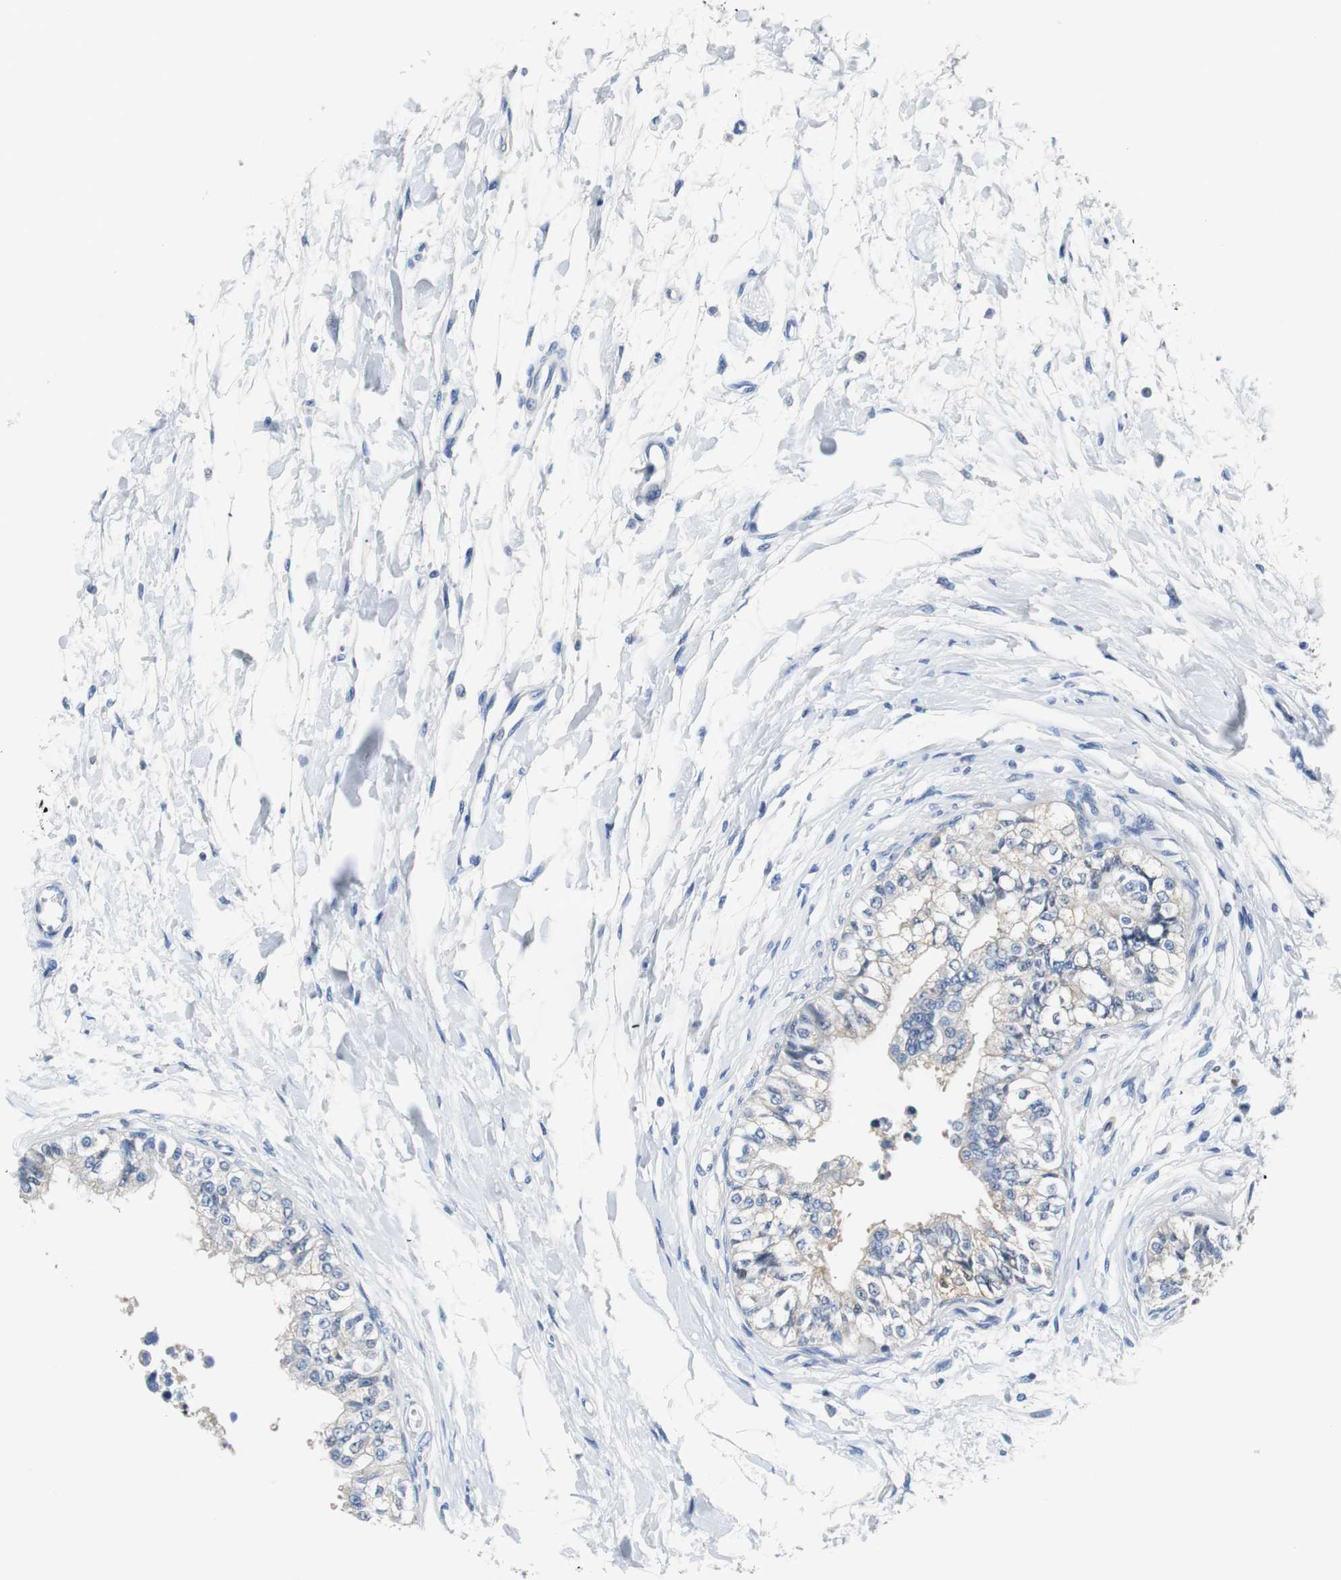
{"staining": {"intensity": "weak", "quantity": "<25%", "location": "cytoplasmic/membranous"}, "tissue": "epididymis", "cell_type": "Glandular cells", "image_type": "normal", "snomed": [{"axis": "morphology", "description": "Normal tissue, NOS"}, {"axis": "morphology", "description": "Adenocarcinoma, metastatic, NOS"}, {"axis": "topography", "description": "Testis"}, {"axis": "topography", "description": "Epididymis"}], "caption": "The immunohistochemistry histopathology image has no significant positivity in glandular cells of epididymis. (DAB immunohistochemistry (IHC), high magnification).", "gene": "PCK1", "patient": {"sex": "male", "age": 26}}